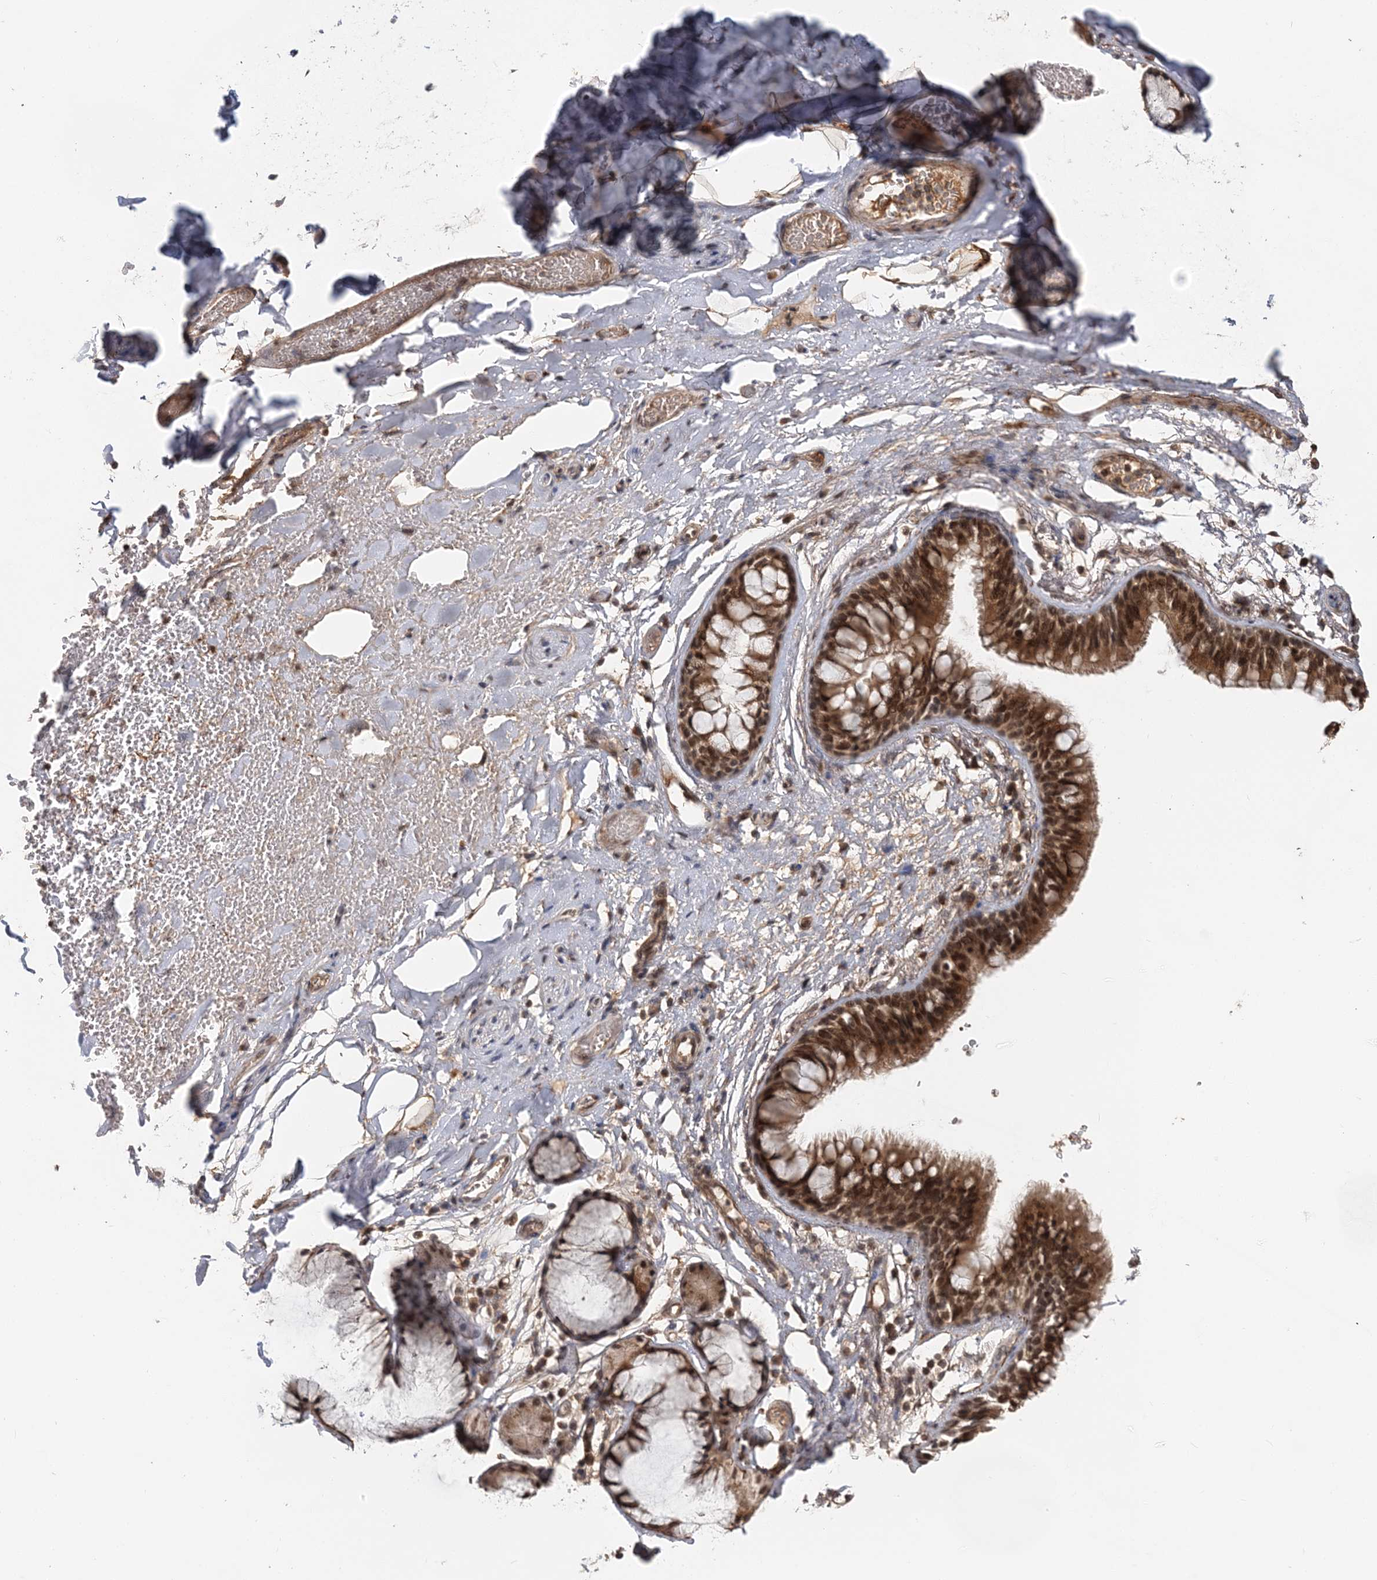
{"staining": {"intensity": "moderate", "quantity": ">75%", "location": "cytoplasmic/membranous,nuclear"}, "tissue": "adipose tissue", "cell_type": "Adipocytes", "image_type": "normal", "snomed": [{"axis": "morphology", "description": "Normal tissue, NOS"}, {"axis": "topography", "description": "Cartilage tissue"}, {"axis": "topography", "description": "Bronchus"}], "caption": "The histopathology image displays a brown stain indicating the presence of a protein in the cytoplasmic/membranous,nuclear of adipocytes in adipose tissue. (IHC, brightfield microscopy, high magnification).", "gene": "TSHZ2", "patient": {"sex": "female", "age": 73}}